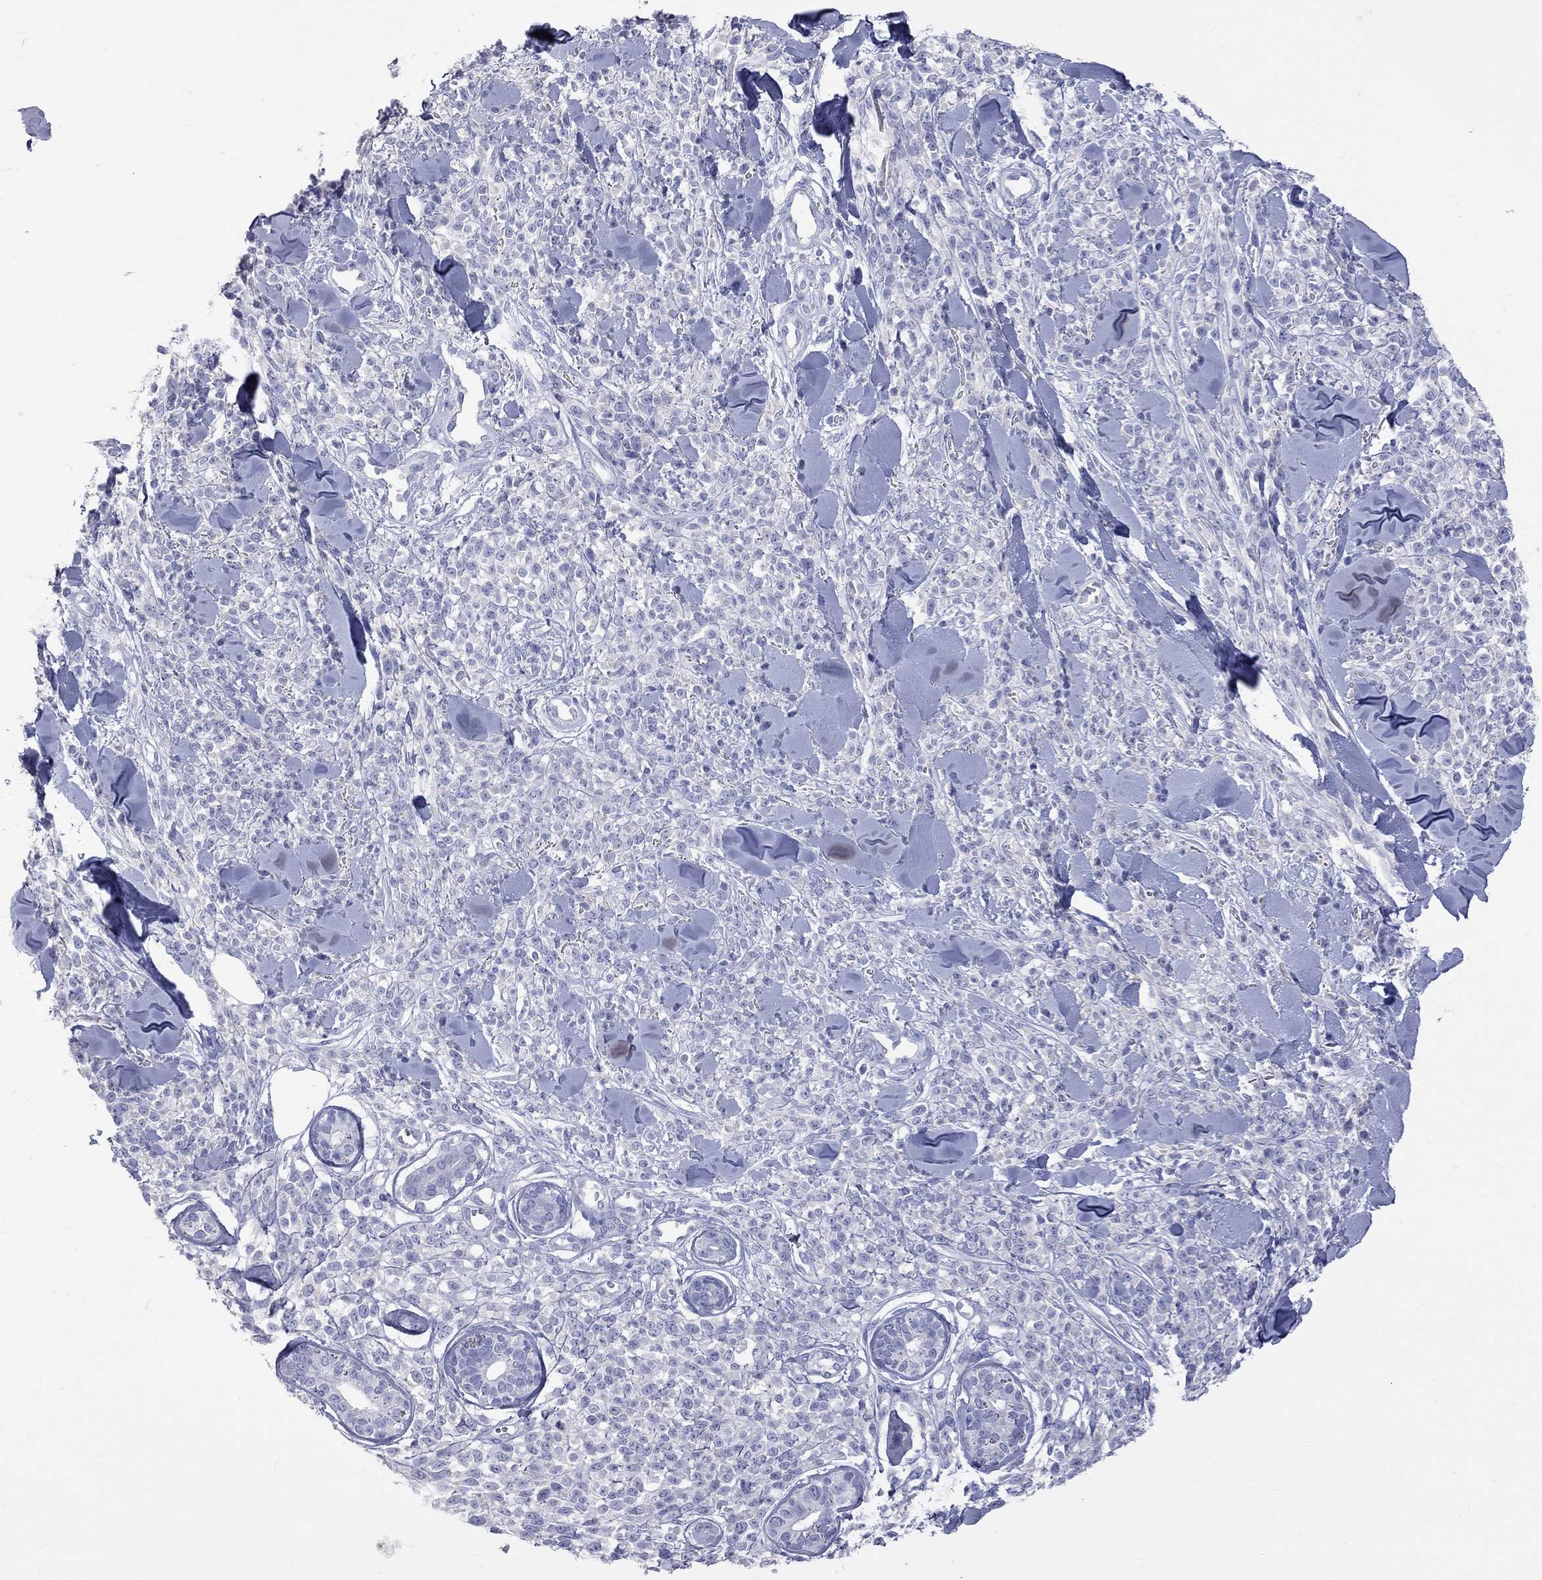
{"staining": {"intensity": "negative", "quantity": "none", "location": "none"}, "tissue": "melanoma", "cell_type": "Tumor cells", "image_type": "cancer", "snomed": [{"axis": "morphology", "description": "Malignant melanoma, NOS"}, {"axis": "topography", "description": "Skin"}, {"axis": "topography", "description": "Skin of trunk"}], "caption": "An IHC photomicrograph of malignant melanoma is shown. There is no staining in tumor cells of malignant melanoma. The staining was performed using DAB to visualize the protein expression in brown, while the nuclei were stained in blue with hematoxylin (Magnification: 20x).", "gene": "KCND2", "patient": {"sex": "male", "age": 74}}